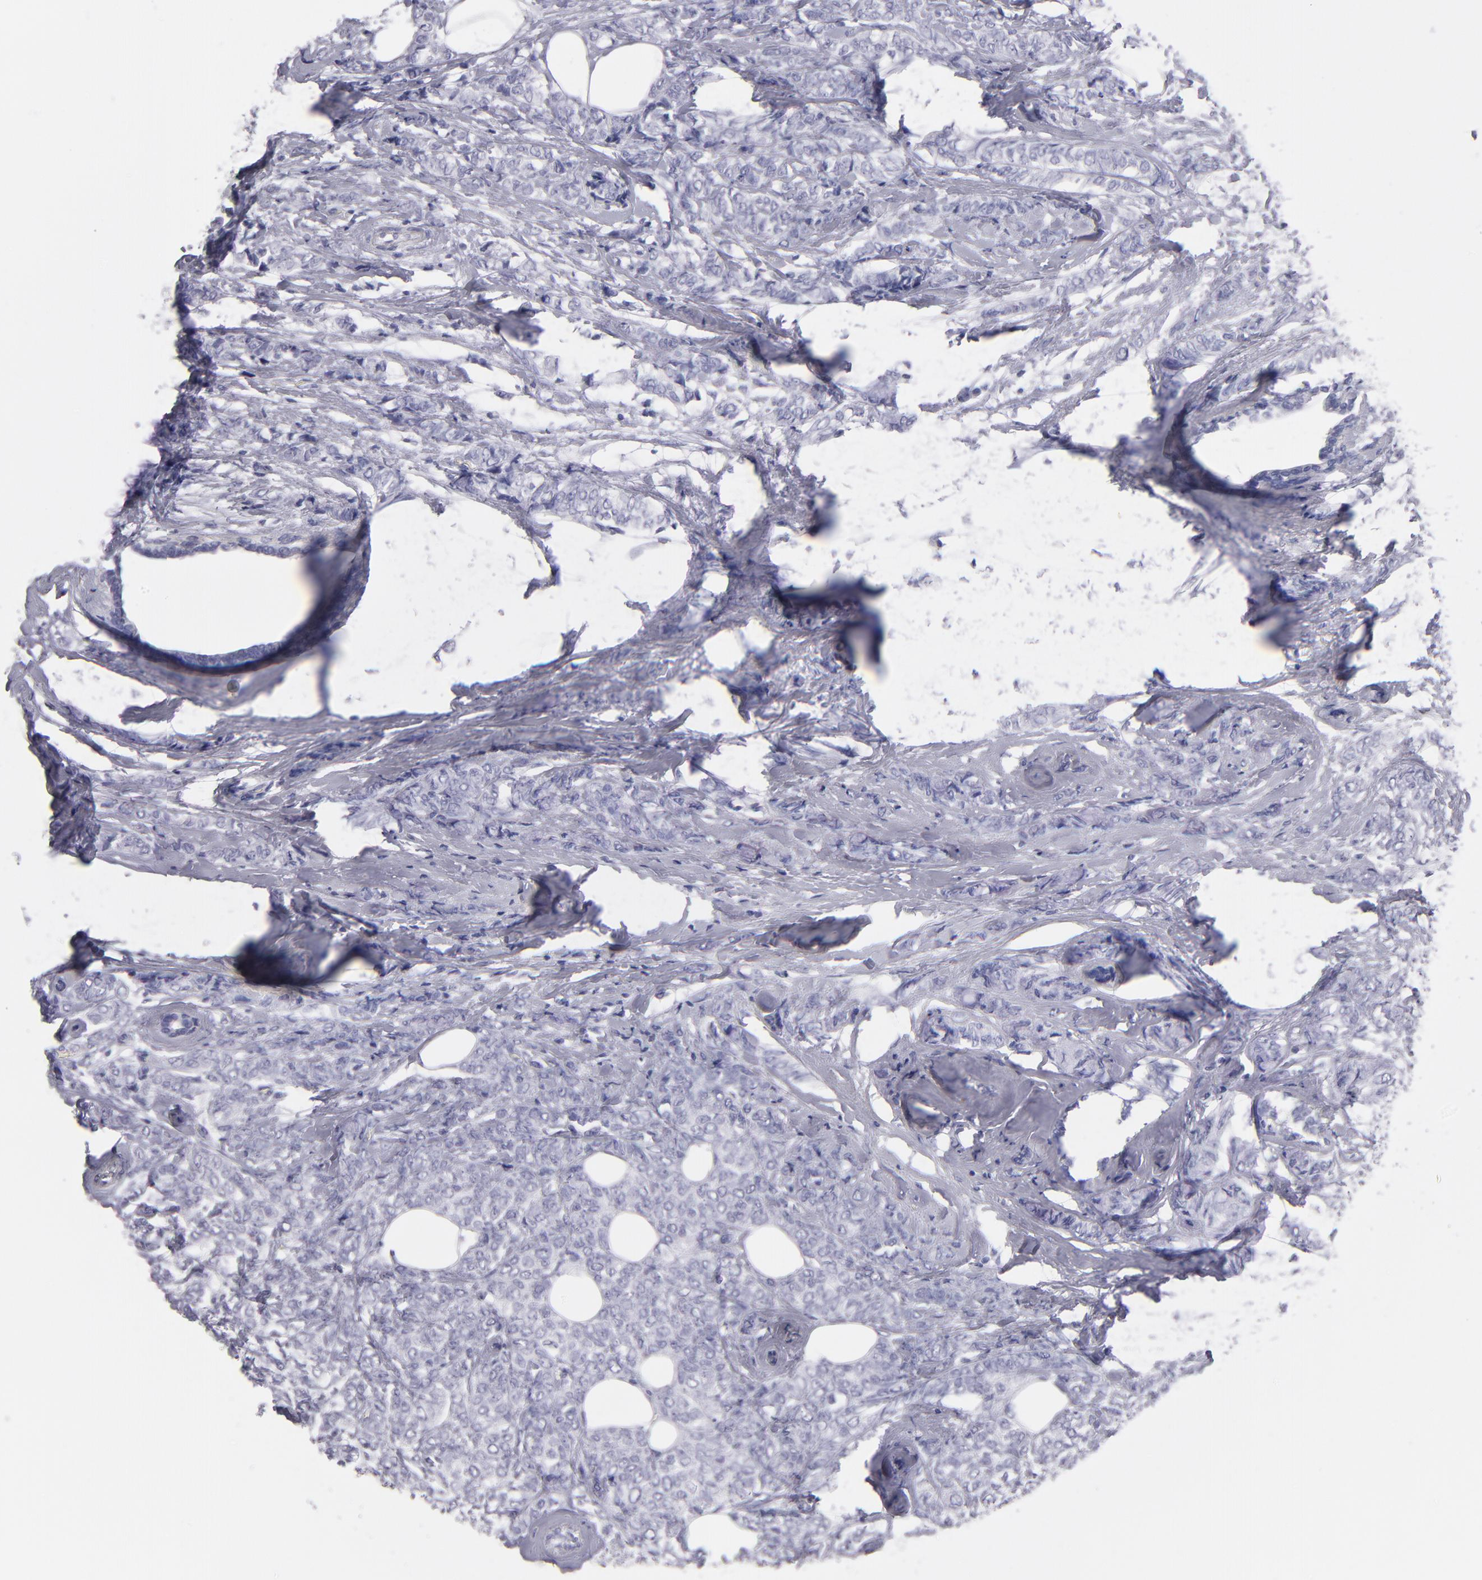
{"staining": {"intensity": "negative", "quantity": "none", "location": "none"}, "tissue": "breast cancer", "cell_type": "Tumor cells", "image_type": "cancer", "snomed": [{"axis": "morphology", "description": "Lobular carcinoma"}, {"axis": "topography", "description": "Breast"}], "caption": "This is a image of immunohistochemistry staining of breast cancer (lobular carcinoma), which shows no positivity in tumor cells.", "gene": "MB", "patient": {"sex": "female", "age": 60}}